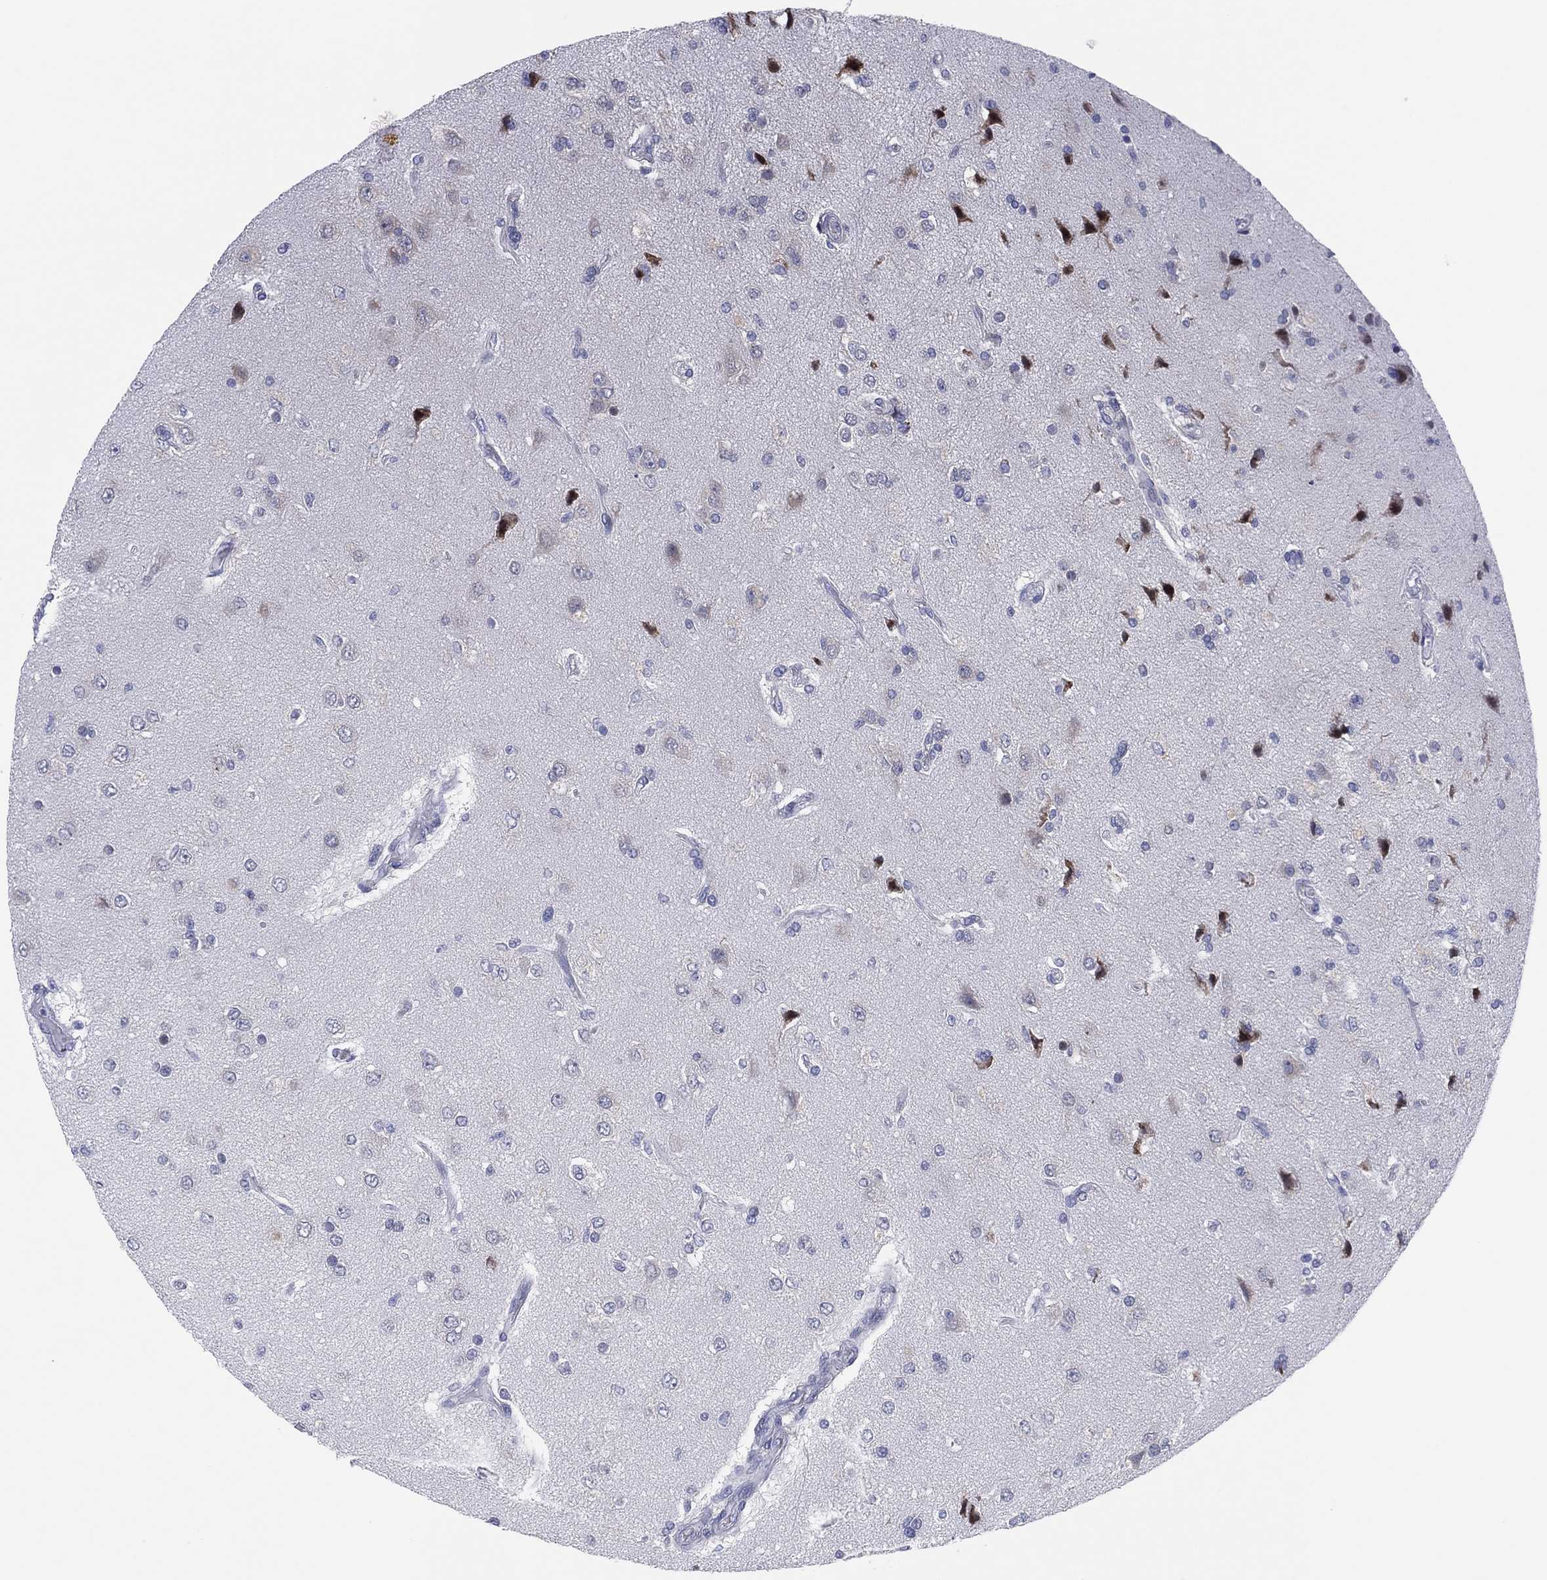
{"staining": {"intensity": "negative", "quantity": "none", "location": "none"}, "tissue": "glioma", "cell_type": "Tumor cells", "image_type": "cancer", "snomed": [{"axis": "morphology", "description": "Glioma, malignant, High grade"}, {"axis": "topography", "description": "Brain"}], "caption": "The micrograph reveals no significant positivity in tumor cells of glioma.", "gene": "HEATR4", "patient": {"sex": "male", "age": 56}}